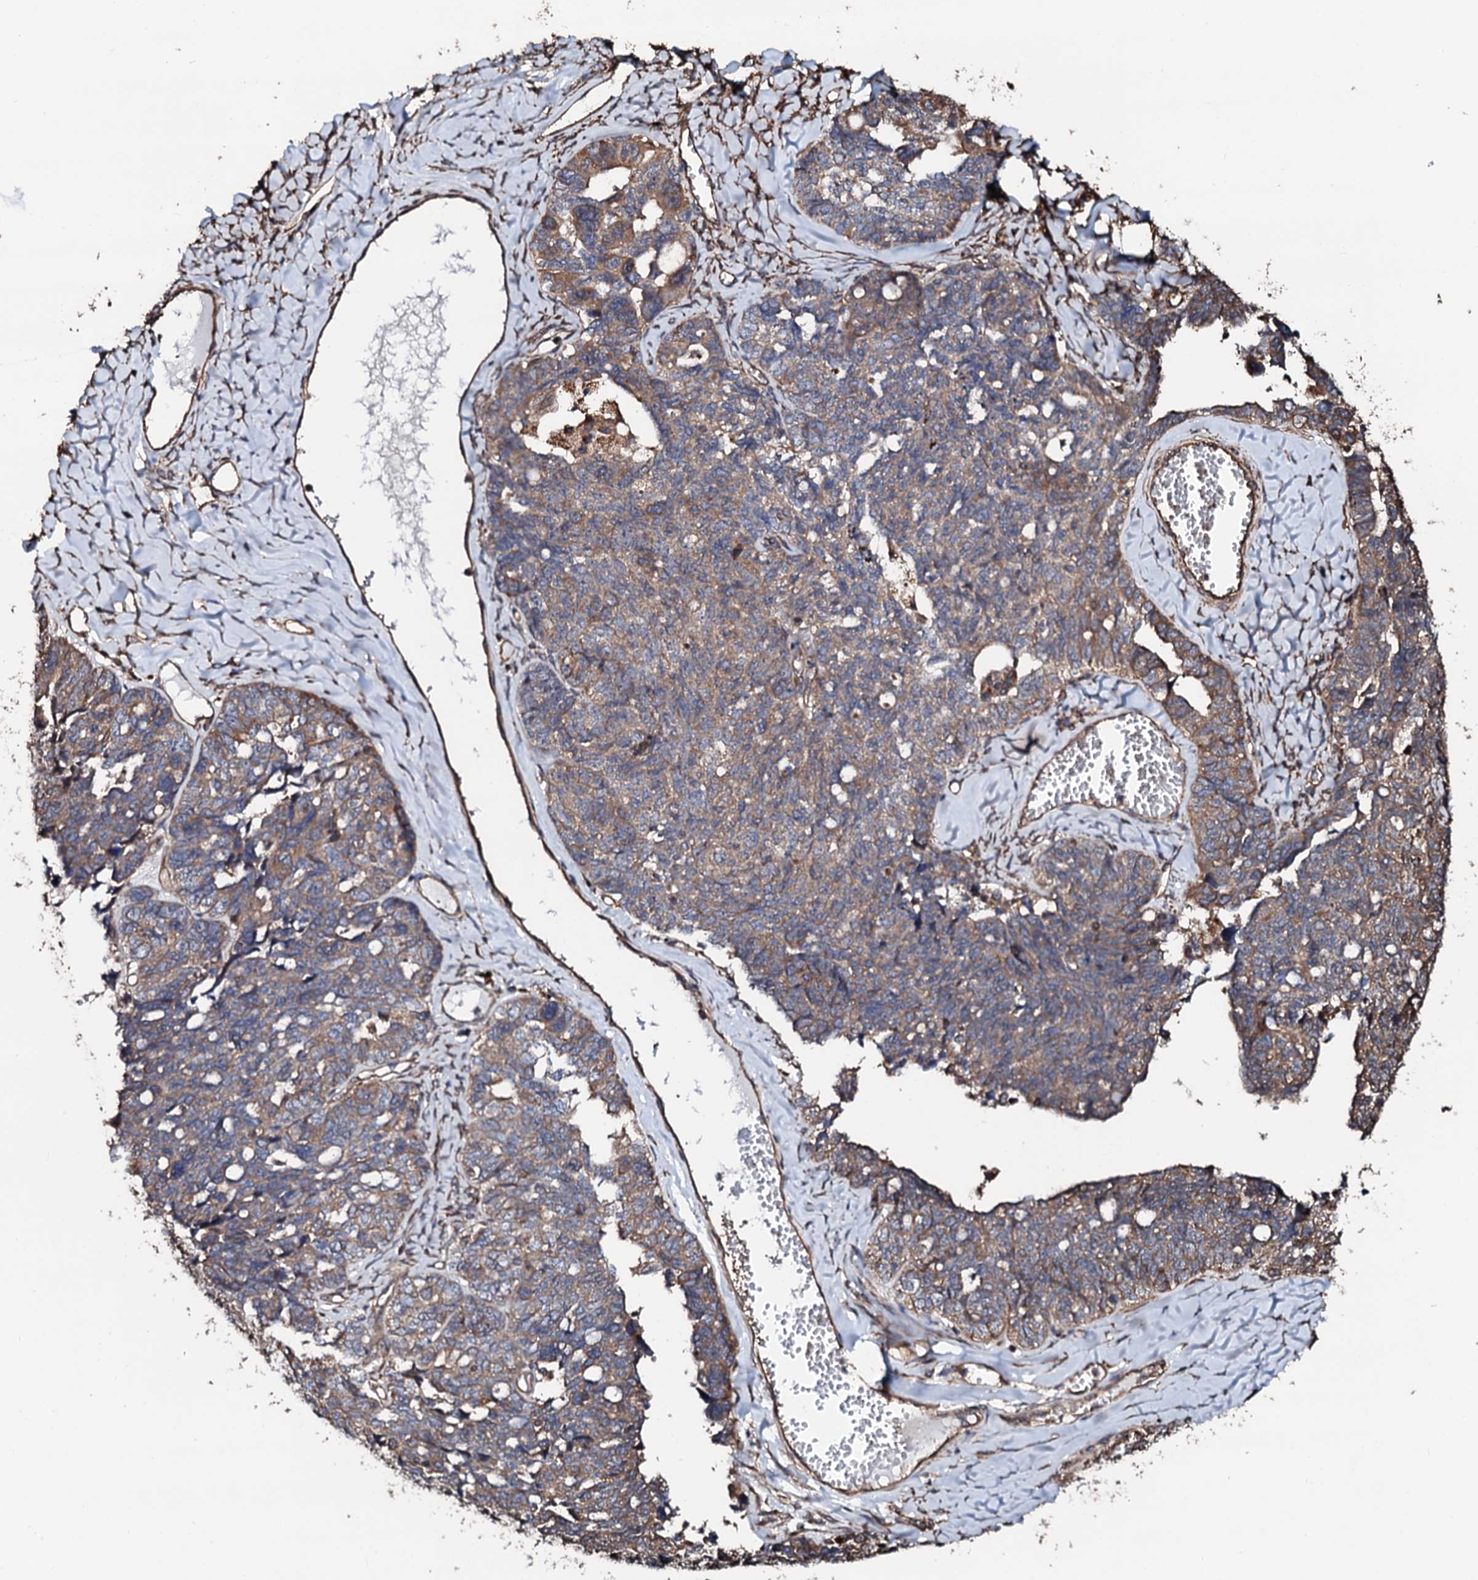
{"staining": {"intensity": "moderate", "quantity": ">75%", "location": "cytoplasmic/membranous"}, "tissue": "ovarian cancer", "cell_type": "Tumor cells", "image_type": "cancer", "snomed": [{"axis": "morphology", "description": "Cystadenocarcinoma, serous, NOS"}, {"axis": "topography", "description": "Ovary"}], "caption": "Protein staining of serous cystadenocarcinoma (ovarian) tissue shows moderate cytoplasmic/membranous positivity in approximately >75% of tumor cells. (DAB (3,3'-diaminobenzidine) IHC with brightfield microscopy, high magnification).", "gene": "CKAP5", "patient": {"sex": "female", "age": 79}}